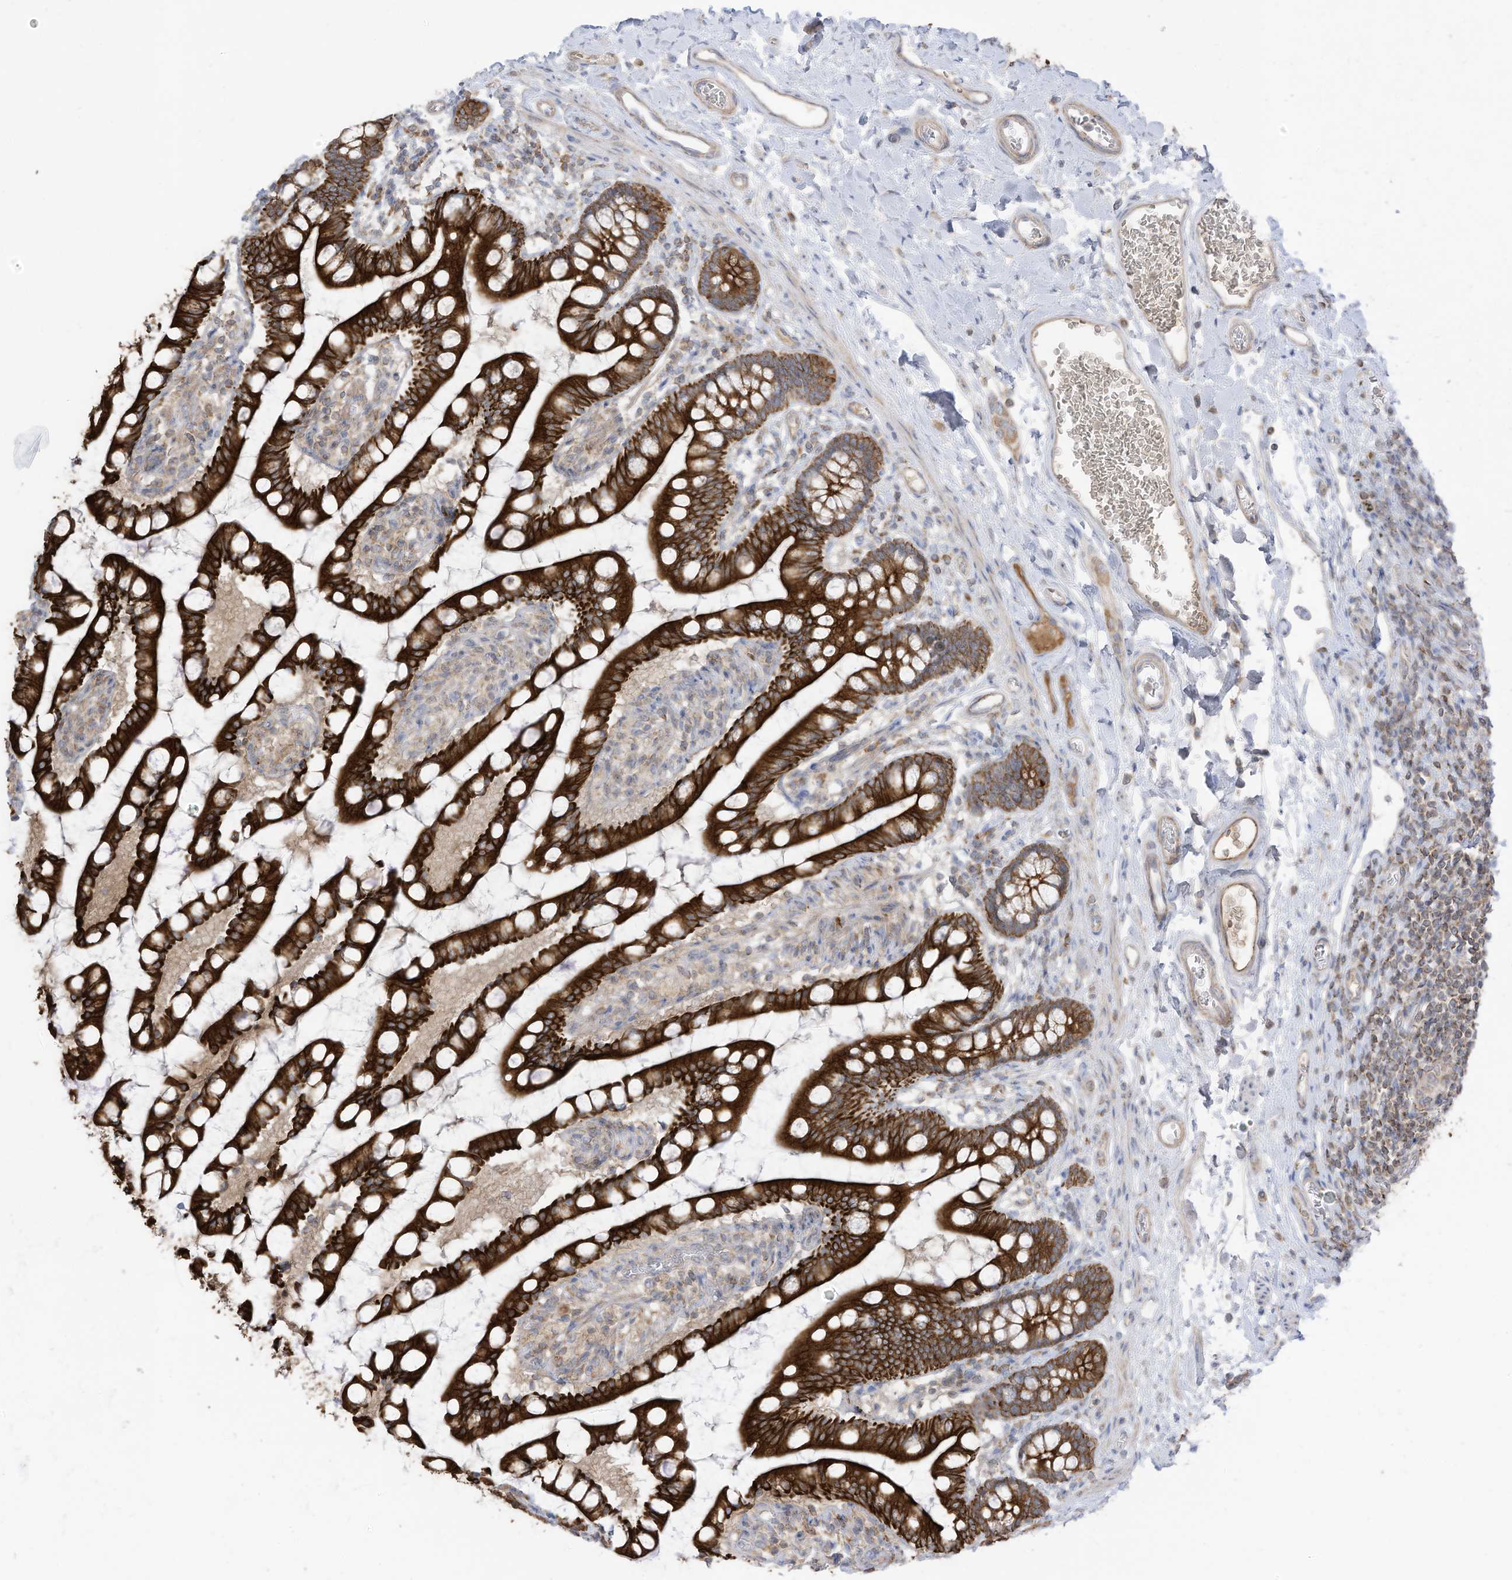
{"staining": {"intensity": "strong", "quantity": ">75%", "location": "cytoplasmic/membranous"}, "tissue": "small intestine", "cell_type": "Glandular cells", "image_type": "normal", "snomed": [{"axis": "morphology", "description": "Normal tissue, NOS"}, {"axis": "topography", "description": "Small intestine"}], "caption": "Strong cytoplasmic/membranous staining is seen in approximately >75% of glandular cells in unremarkable small intestine. (Stains: DAB (3,3'-diaminobenzidine) in brown, nuclei in blue, Microscopy: brightfield microscopy at high magnification).", "gene": "CGAS", "patient": {"sex": "male", "age": 52}}